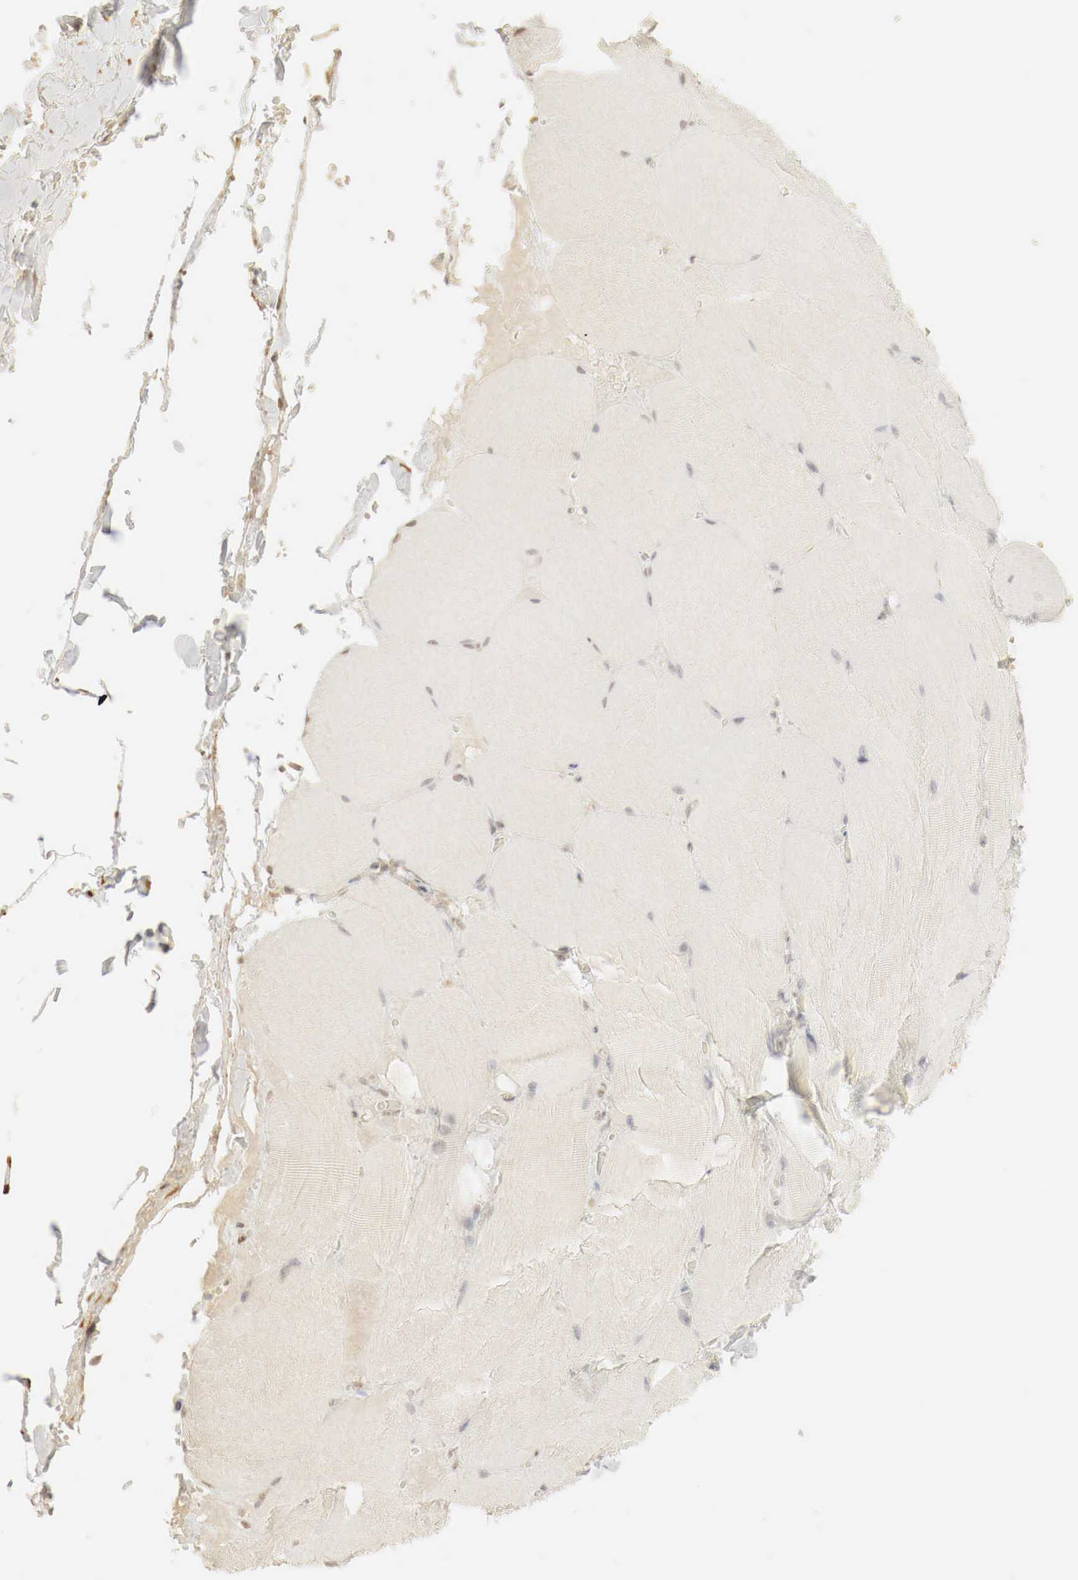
{"staining": {"intensity": "negative", "quantity": "none", "location": "none"}, "tissue": "skeletal muscle", "cell_type": "Myocytes", "image_type": "normal", "snomed": [{"axis": "morphology", "description": "Normal tissue, NOS"}, {"axis": "topography", "description": "Skeletal muscle"}], "caption": "The histopathology image reveals no staining of myocytes in normal skeletal muscle. The staining is performed using DAB brown chromogen with nuclei counter-stained in using hematoxylin.", "gene": "ERBB4", "patient": {"sex": "male", "age": 71}}